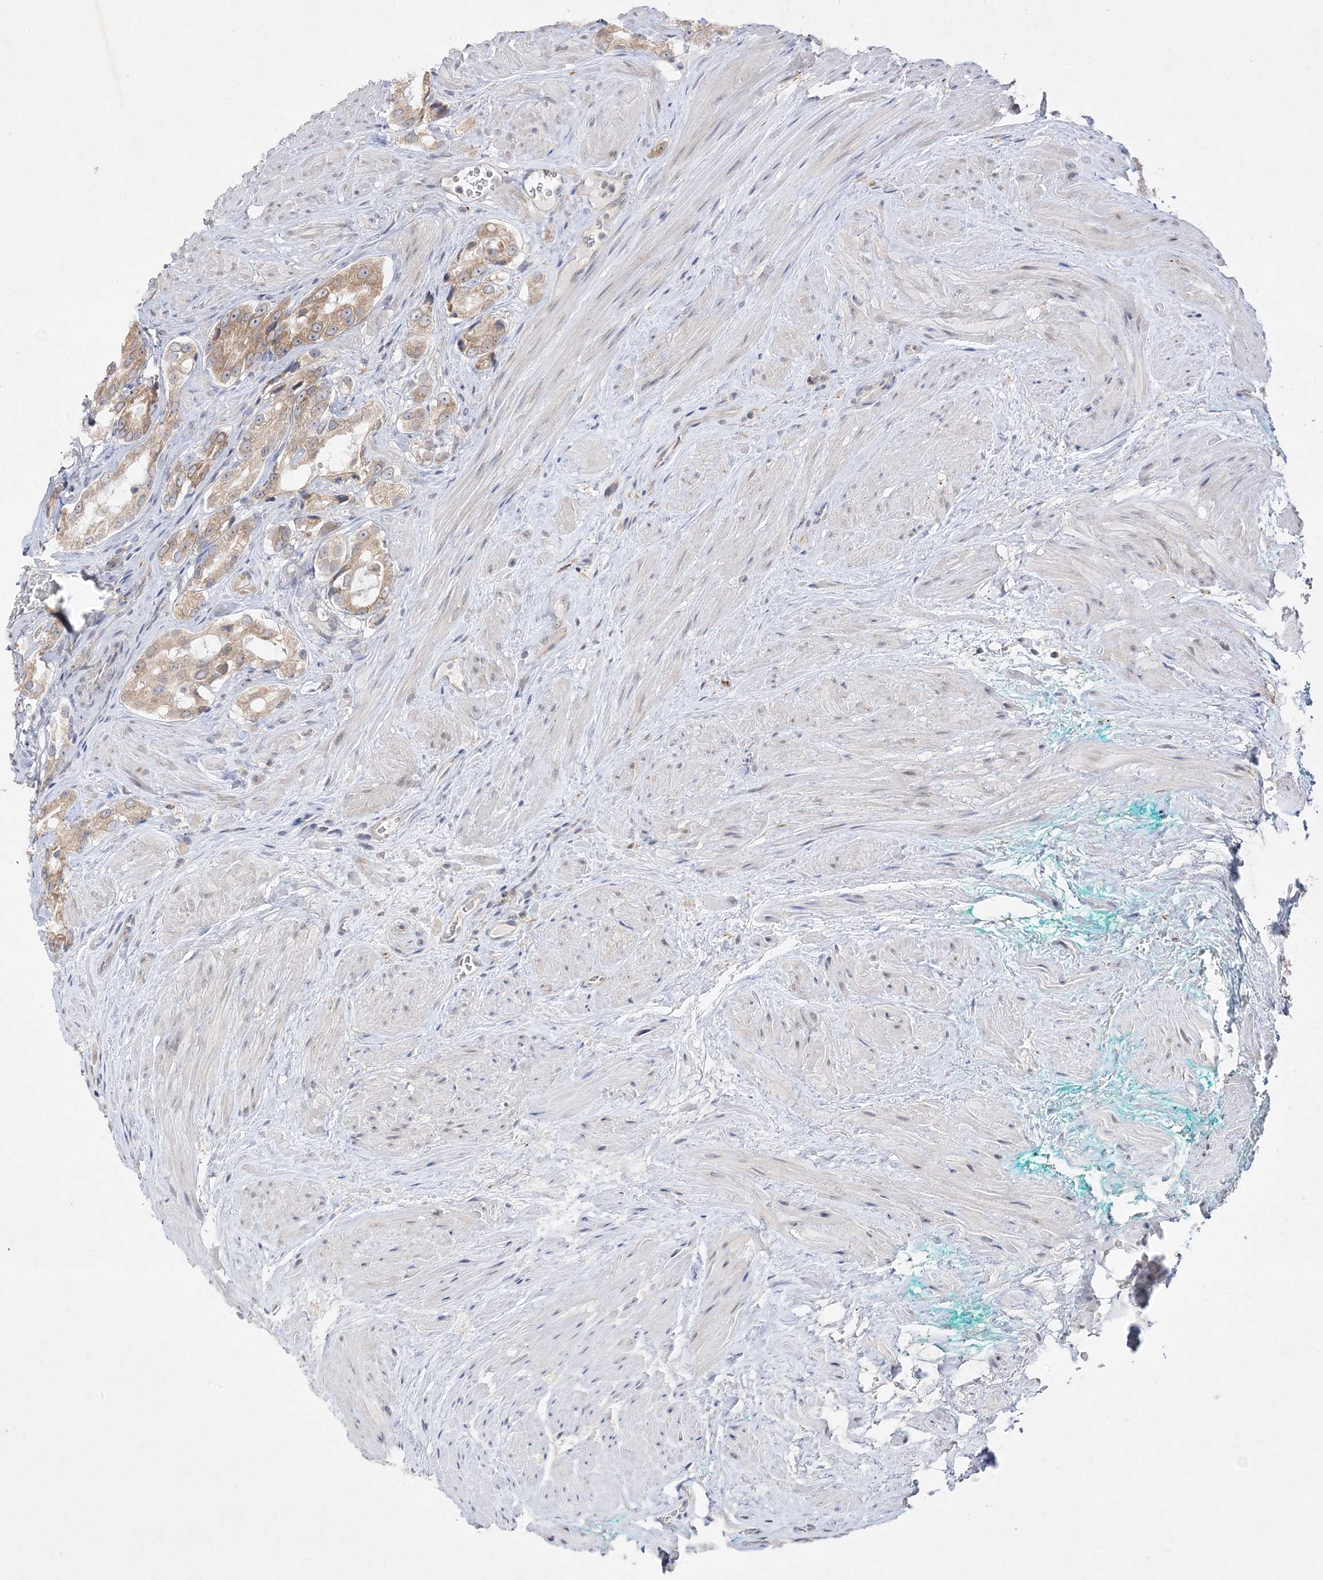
{"staining": {"intensity": "moderate", "quantity": "<25%", "location": "cytoplasmic/membranous"}, "tissue": "prostate cancer", "cell_type": "Tumor cells", "image_type": "cancer", "snomed": [{"axis": "morphology", "description": "Adenocarcinoma, Low grade"}, {"axis": "topography", "description": "Prostate"}], "caption": "Brown immunohistochemical staining in prostate adenocarcinoma (low-grade) reveals moderate cytoplasmic/membranous staining in approximately <25% of tumor cells. Using DAB (brown) and hematoxylin (blue) stains, captured at high magnification using brightfield microscopy.", "gene": "C2CD2", "patient": {"sex": "male", "age": 54}}